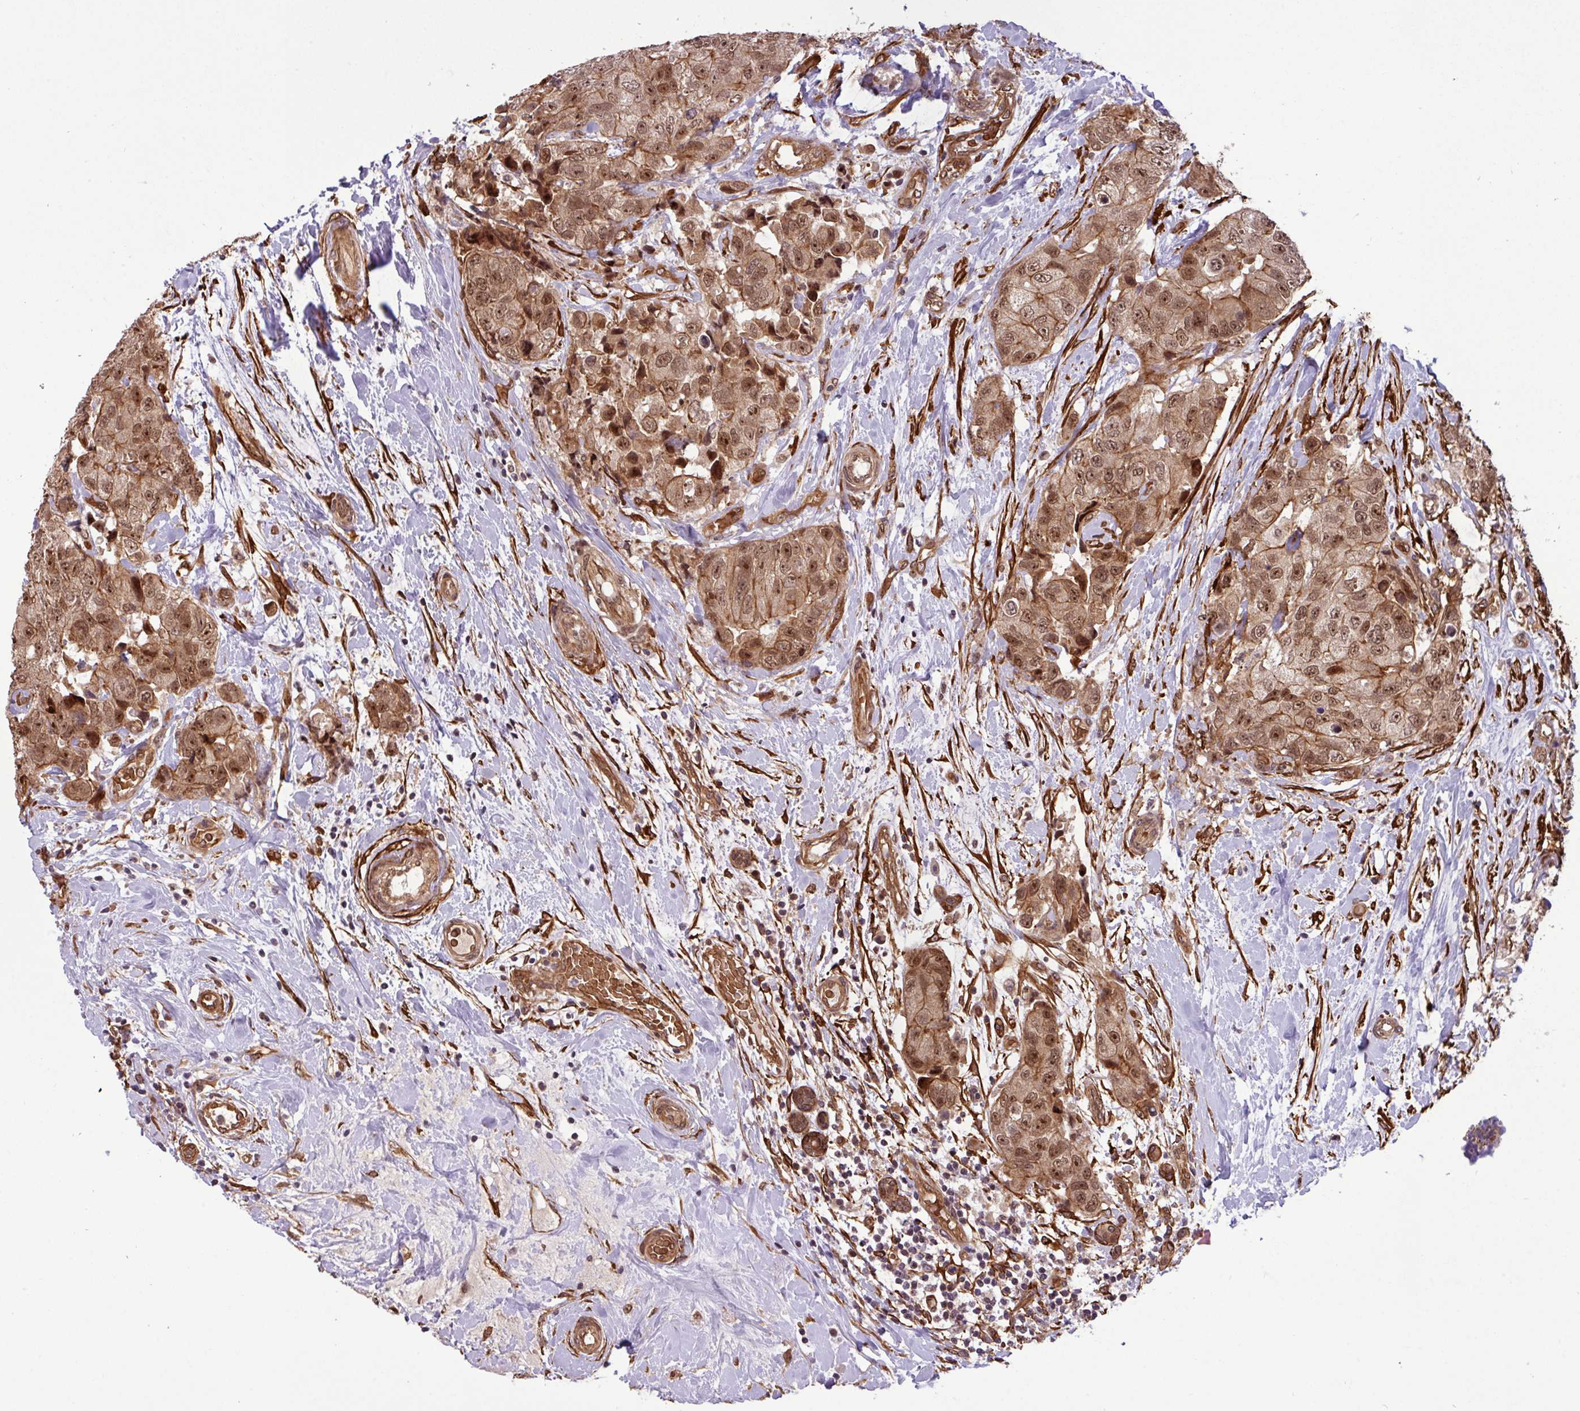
{"staining": {"intensity": "moderate", "quantity": ">75%", "location": "cytoplasmic/membranous,nuclear"}, "tissue": "breast cancer", "cell_type": "Tumor cells", "image_type": "cancer", "snomed": [{"axis": "morphology", "description": "Duct carcinoma"}, {"axis": "topography", "description": "Breast"}], "caption": "Protein staining exhibits moderate cytoplasmic/membranous and nuclear positivity in about >75% of tumor cells in breast cancer.", "gene": "C7orf50", "patient": {"sex": "female", "age": 62}}